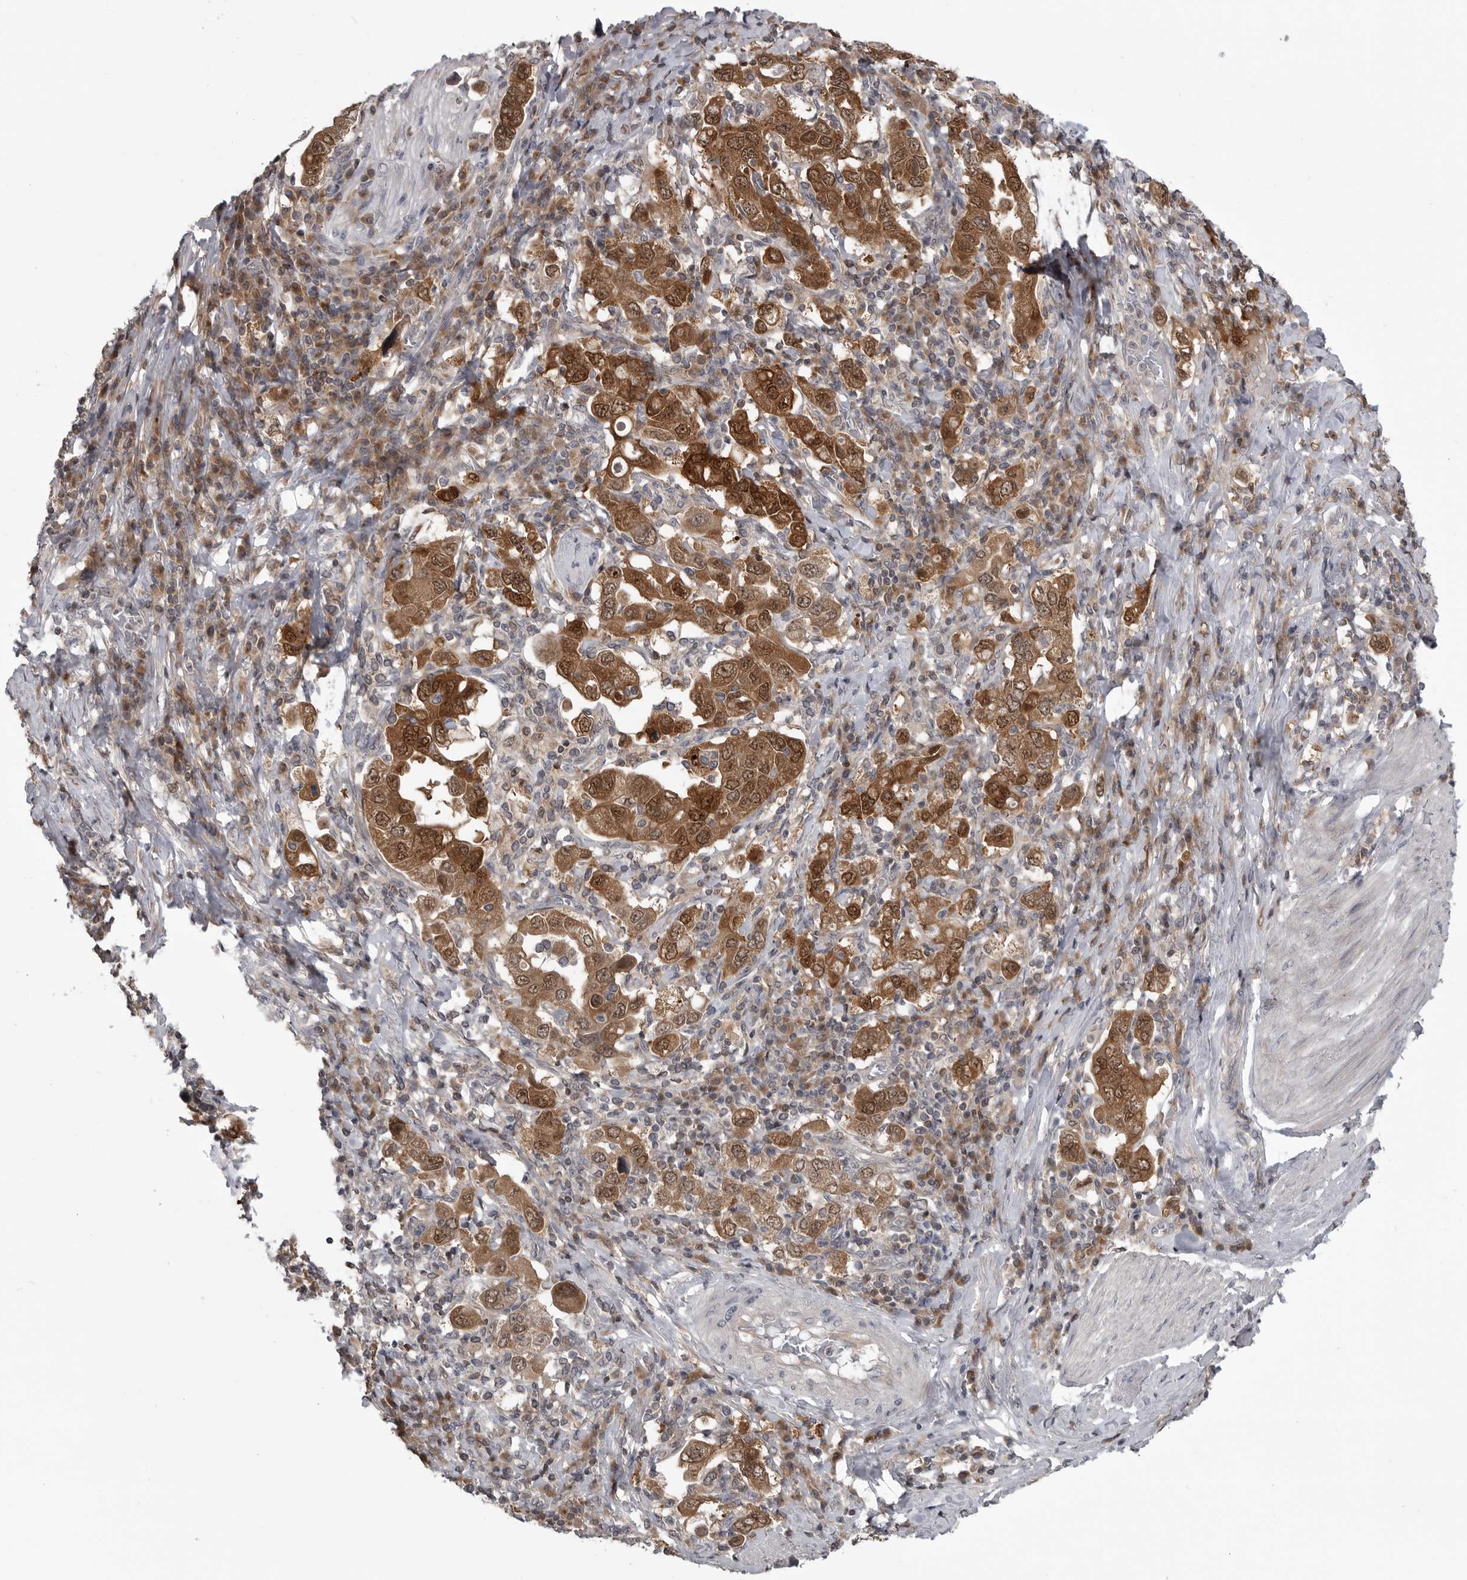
{"staining": {"intensity": "moderate", "quantity": ">75%", "location": "cytoplasmic/membranous,nuclear"}, "tissue": "stomach cancer", "cell_type": "Tumor cells", "image_type": "cancer", "snomed": [{"axis": "morphology", "description": "Adenocarcinoma, NOS"}, {"axis": "topography", "description": "Stomach, upper"}], "caption": "Approximately >75% of tumor cells in adenocarcinoma (stomach) demonstrate moderate cytoplasmic/membranous and nuclear protein positivity as visualized by brown immunohistochemical staining.", "gene": "MAPK13", "patient": {"sex": "male", "age": 62}}